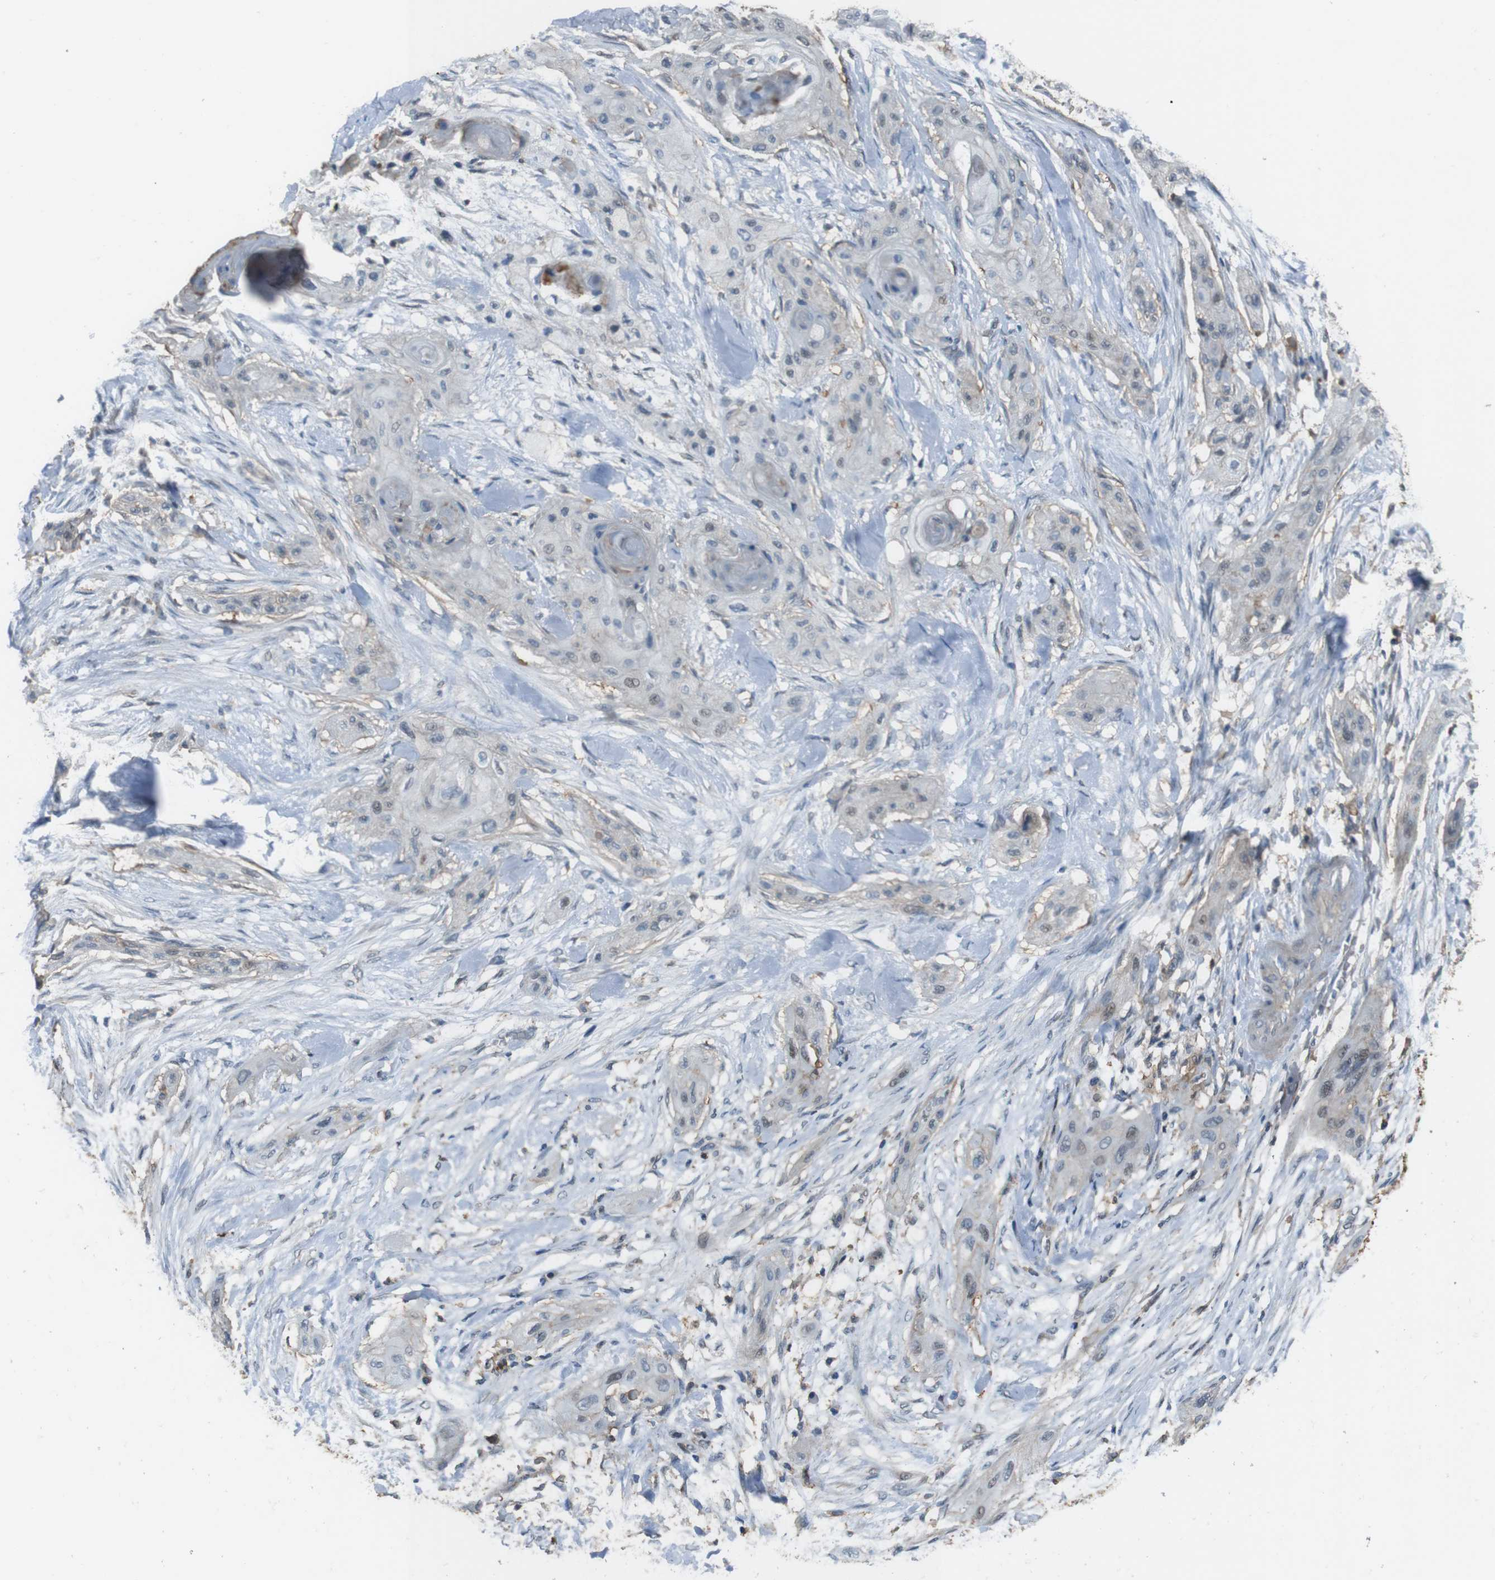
{"staining": {"intensity": "negative", "quantity": "none", "location": "none"}, "tissue": "lung cancer", "cell_type": "Tumor cells", "image_type": "cancer", "snomed": [{"axis": "morphology", "description": "Squamous cell carcinoma, NOS"}, {"axis": "topography", "description": "Lung"}], "caption": "Lung cancer (squamous cell carcinoma) was stained to show a protein in brown. There is no significant positivity in tumor cells. The staining was performed using DAB to visualize the protein expression in brown, while the nuclei were stained in blue with hematoxylin (Magnification: 20x).", "gene": "ATP2B1", "patient": {"sex": "female", "age": 47}}